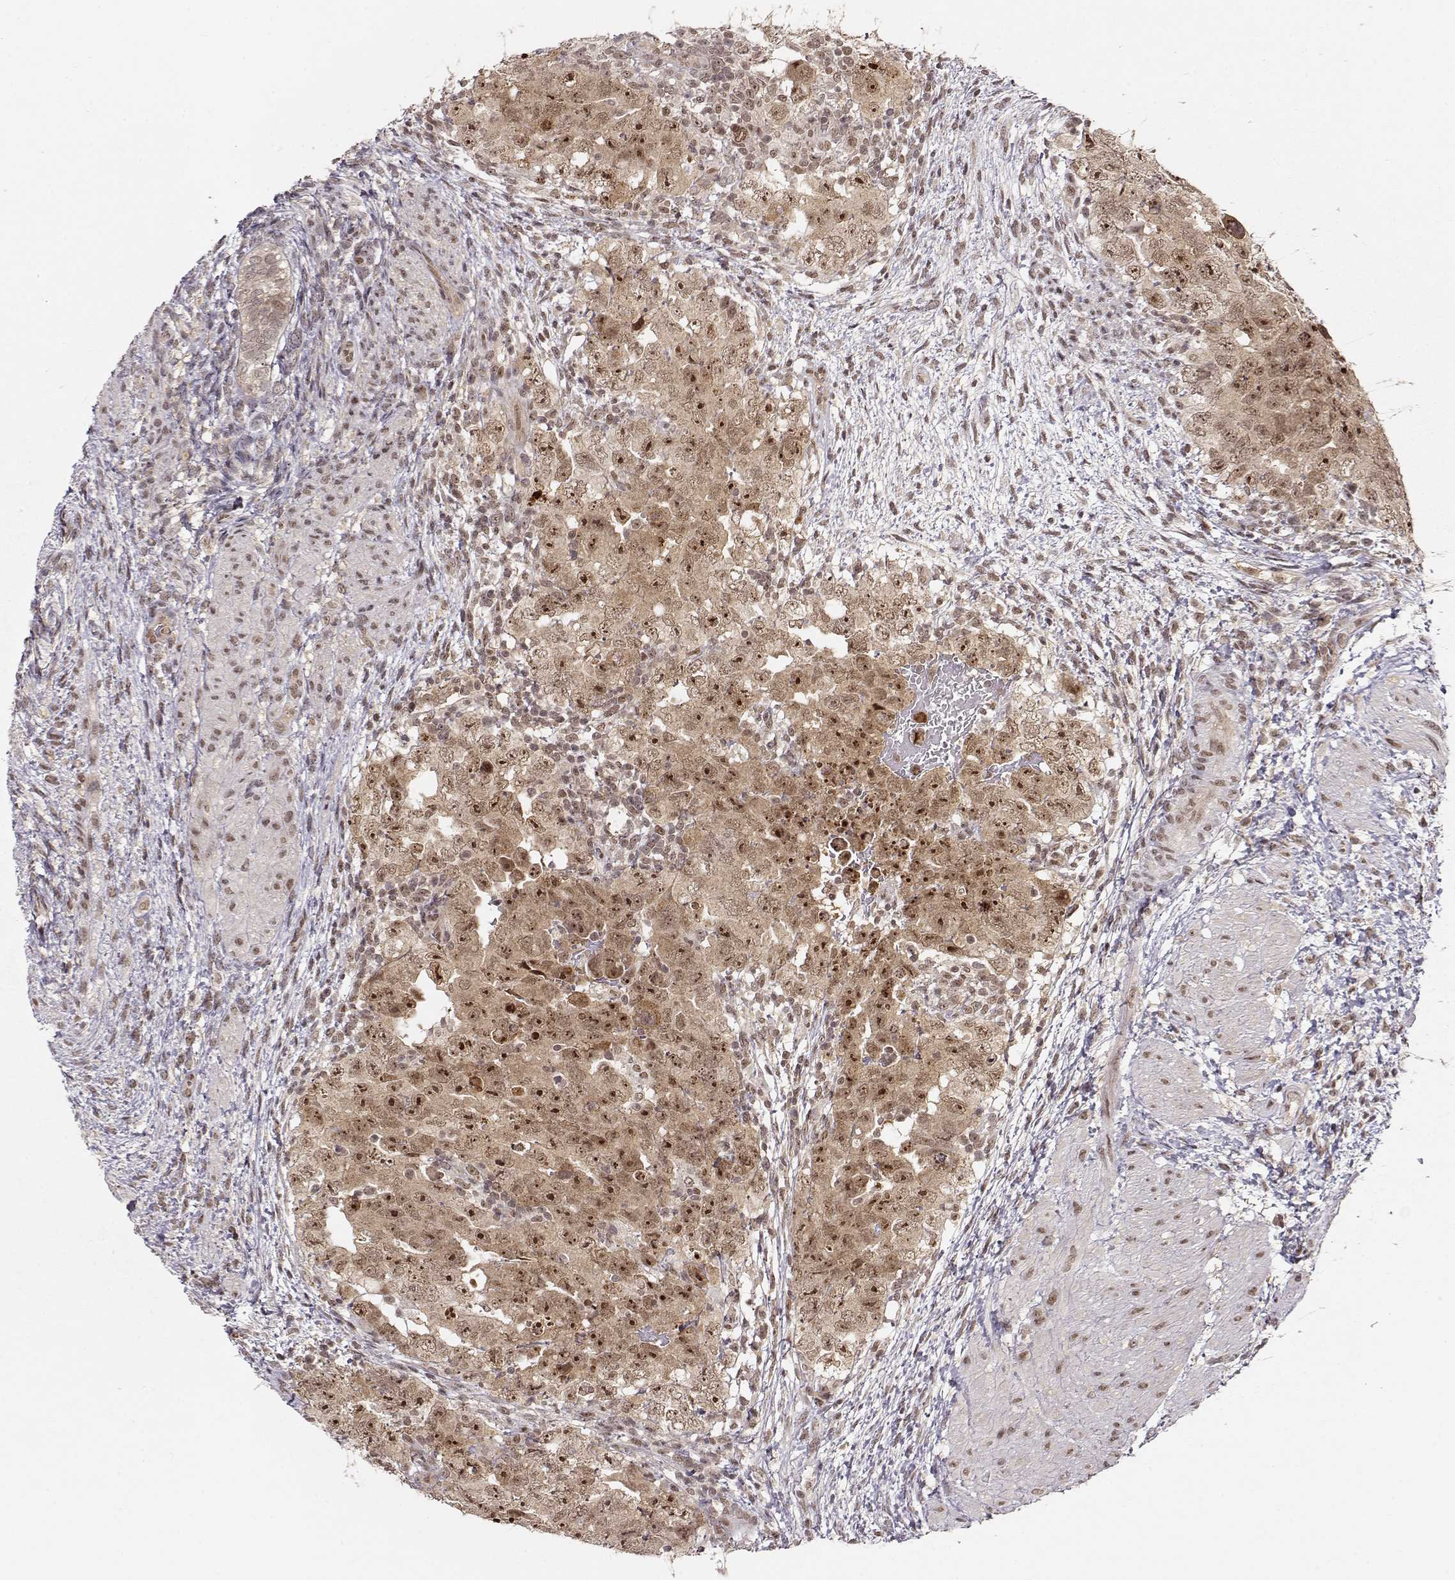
{"staining": {"intensity": "moderate", "quantity": ">75%", "location": "cytoplasmic/membranous,nuclear"}, "tissue": "testis cancer", "cell_type": "Tumor cells", "image_type": "cancer", "snomed": [{"axis": "morphology", "description": "Normal tissue, NOS"}, {"axis": "morphology", "description": "Carcinoma, Embryonal, NOS"}, {"axis": "topography", "description": "Testis"}, {"axis": "topography", "description": "Epididymis"}], "caption": "An immunohistochemistry (IHC) photomicrograph of neoplastic tissue is shown. Protein staining in brown labels moderate cytoplasmic/membranous and nuclear positivity in testis cancer within tumor cells.", "gene": "CSNK2A1", "patient": {"sex": "male", "age": 24}}